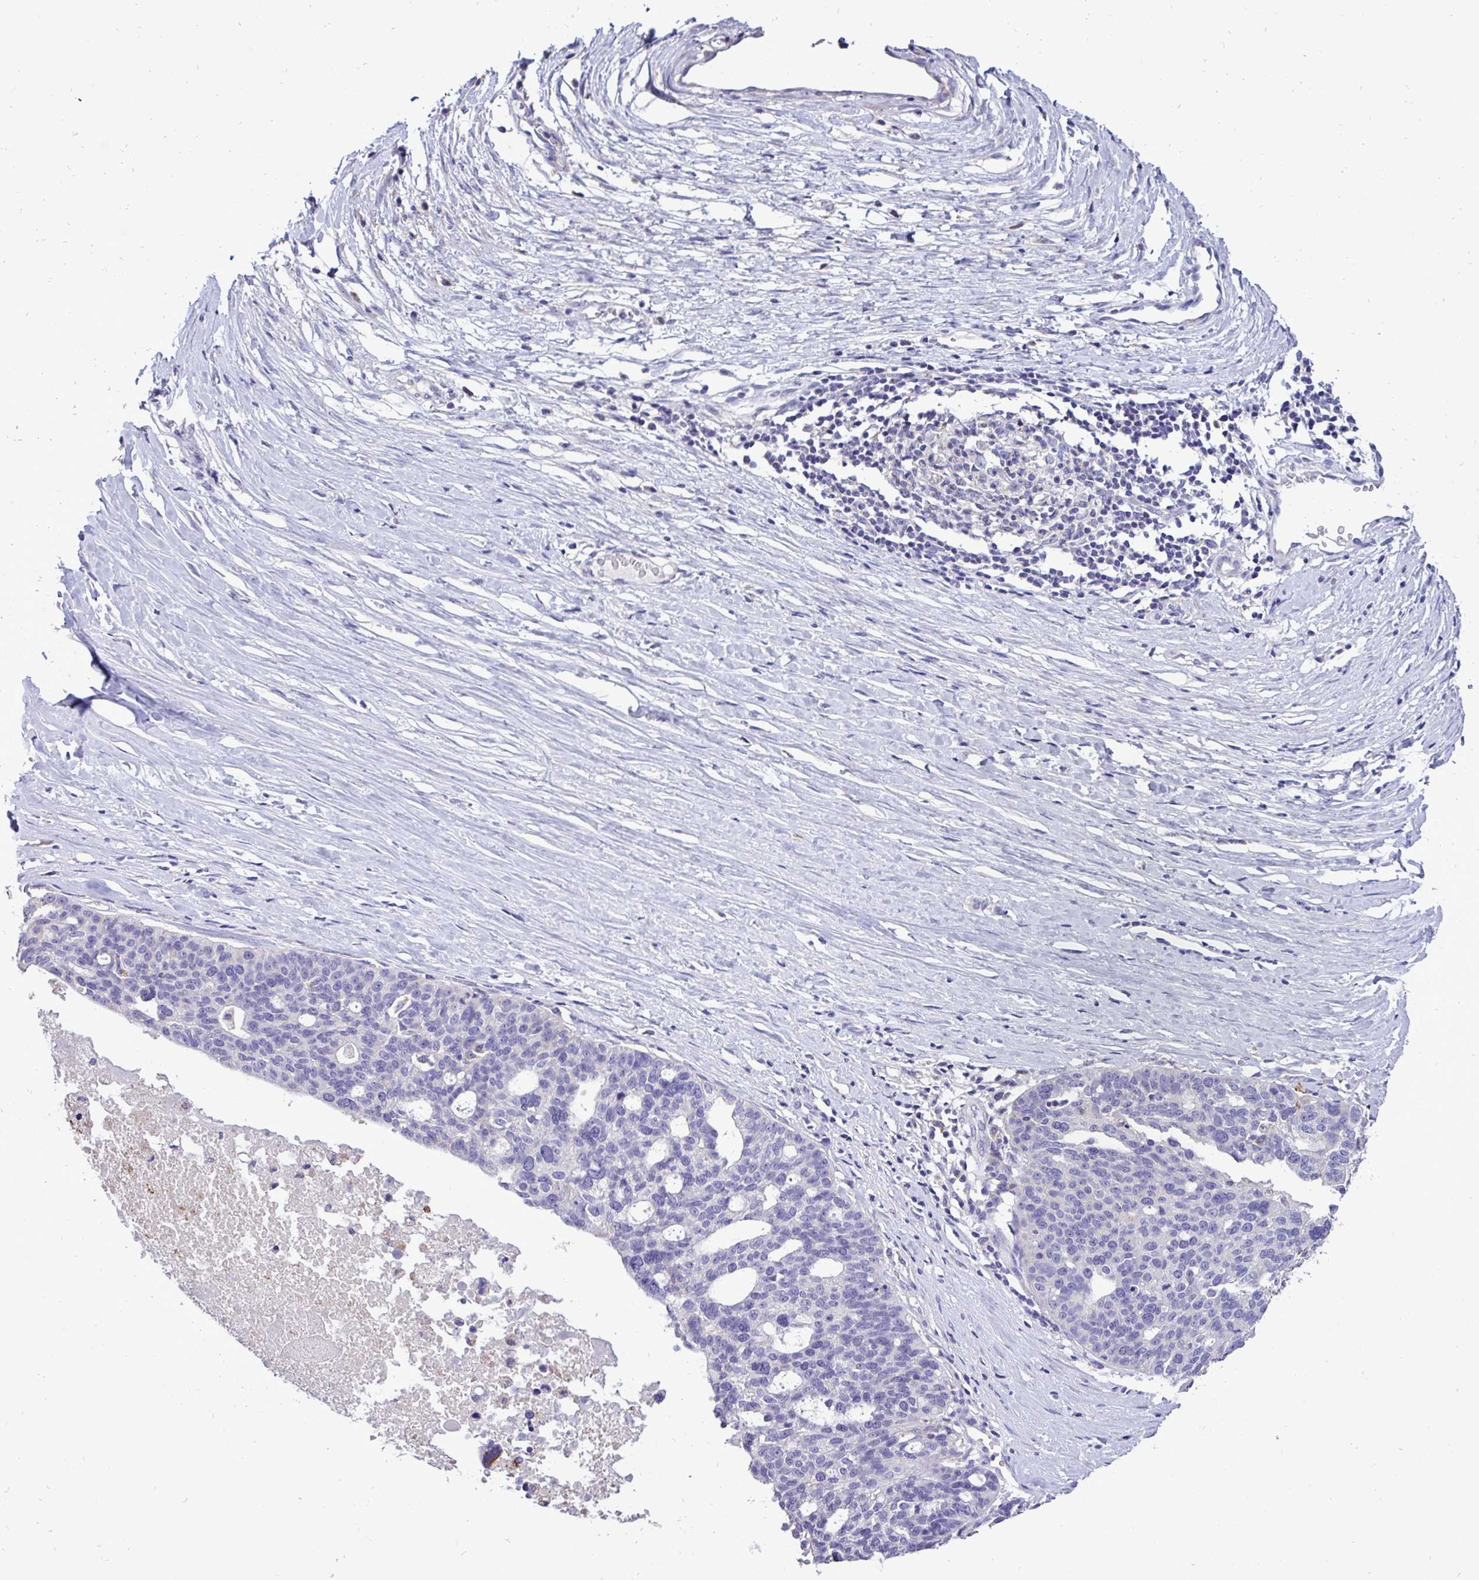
{"staining": {"intensity": "negative", "quantity": "none", "location": "none"}, "tissue": "ovarian cancer", "cell_type": "Tumor cells", "image_type": "cancer", "snomed": [{"axis": "morphology", "description": "Cystadenocarcinoma, serous, NOS"}, {"axis": "topography", "description": "Ovary"}], "caption": "Immunohistochemistry (IHC) micrograph of ovarian cancer (serous cystadenocarcinoma) stained for a protein (brown), which shows no positivity in tumor cells.", "gene": "ST8SIA2", "patient": {"sex": "female", "age": 59}}